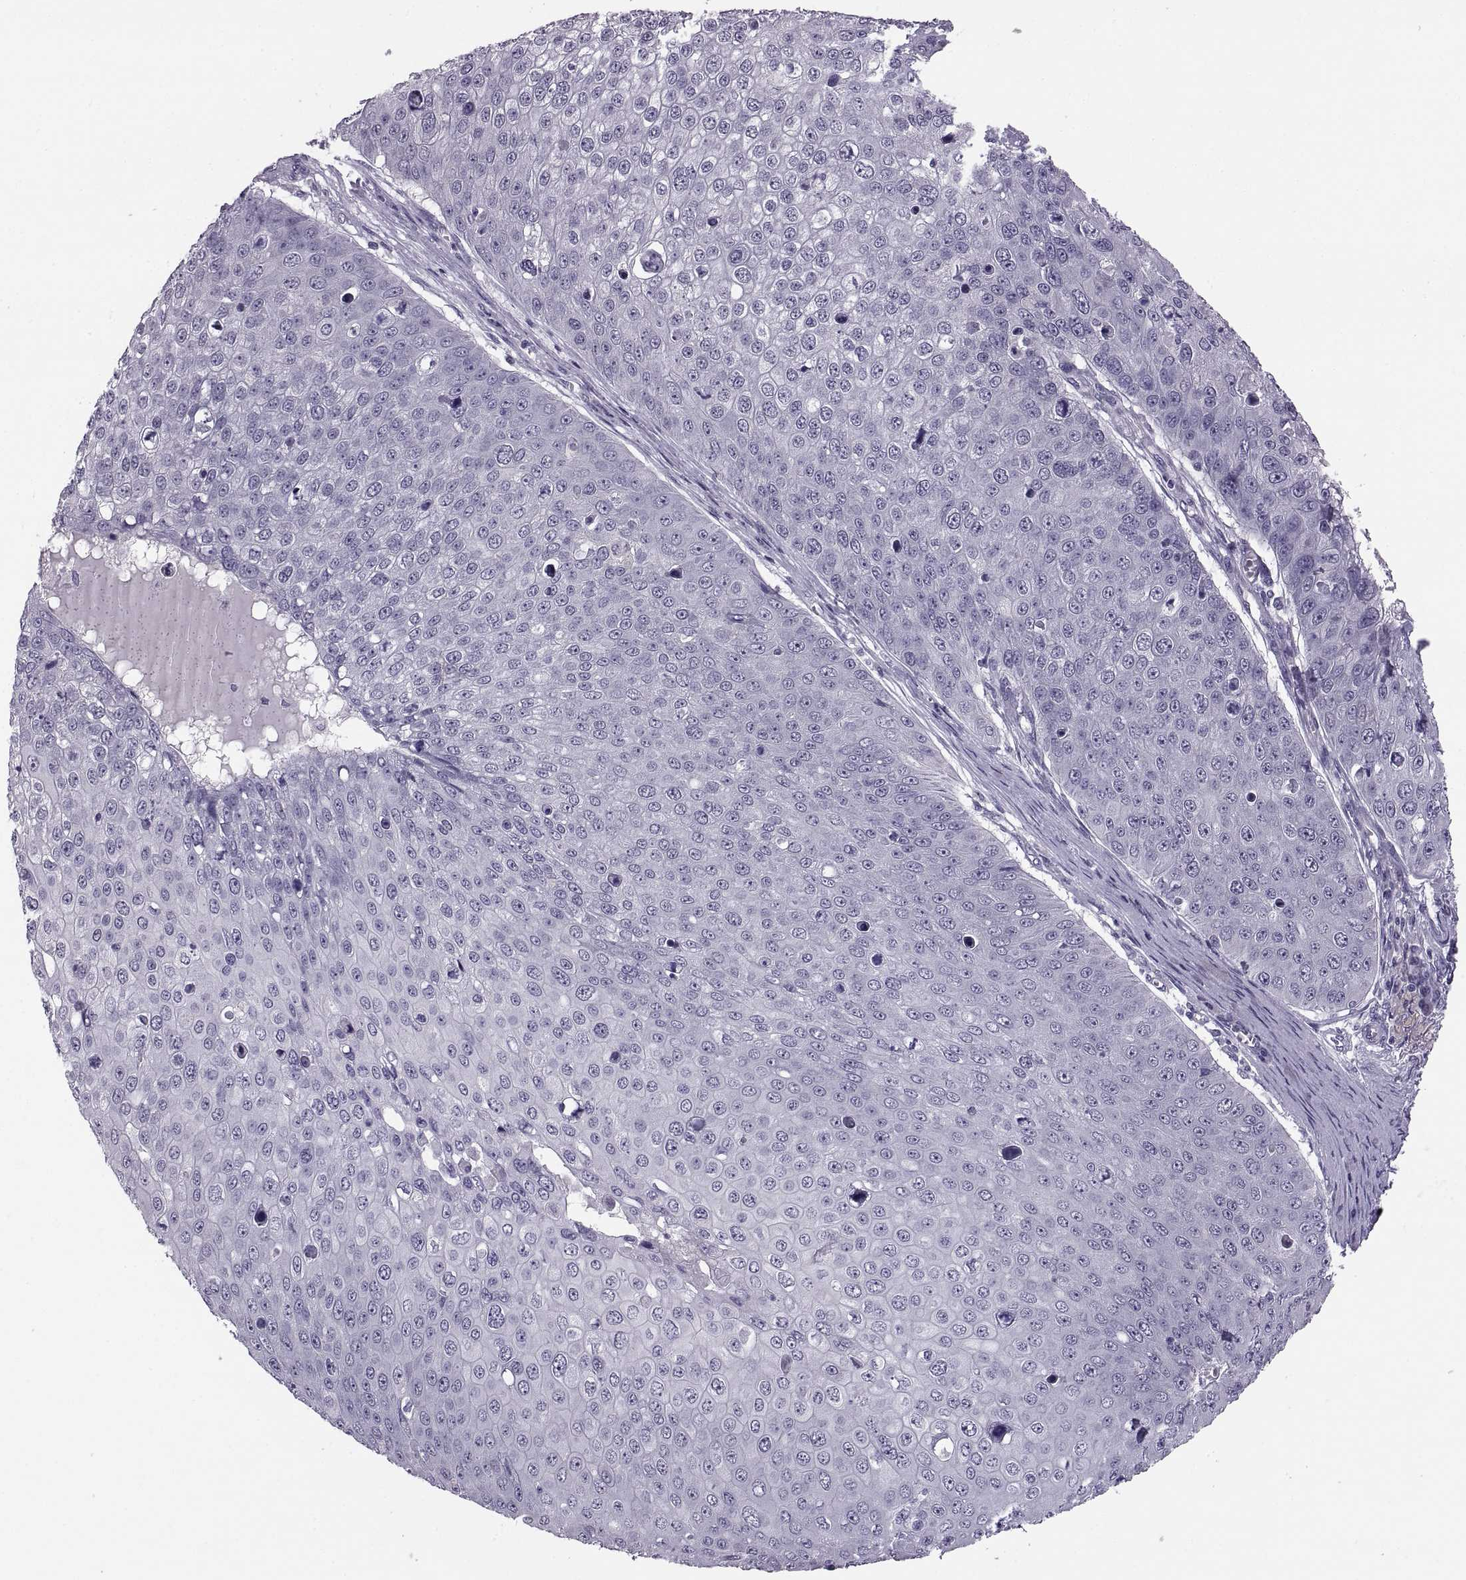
{"staining": {"intensity": "negative", "quantity": "none", "location": "none"}, "tissue": "skin cancer", "cell_type": "Tumor cells", "image_type": "cancer", "snomed": [{"axis": "morphology", "description": "Squamous cell carcinoma, NOS"}, {"axis": "topography", "description": "Skin"}], "caption": "Tumor cells show no significant protein expression in skin squamous cell carcinoma.", "gene": "ADH6", "patient": {"sex": "male", "age": 71}}